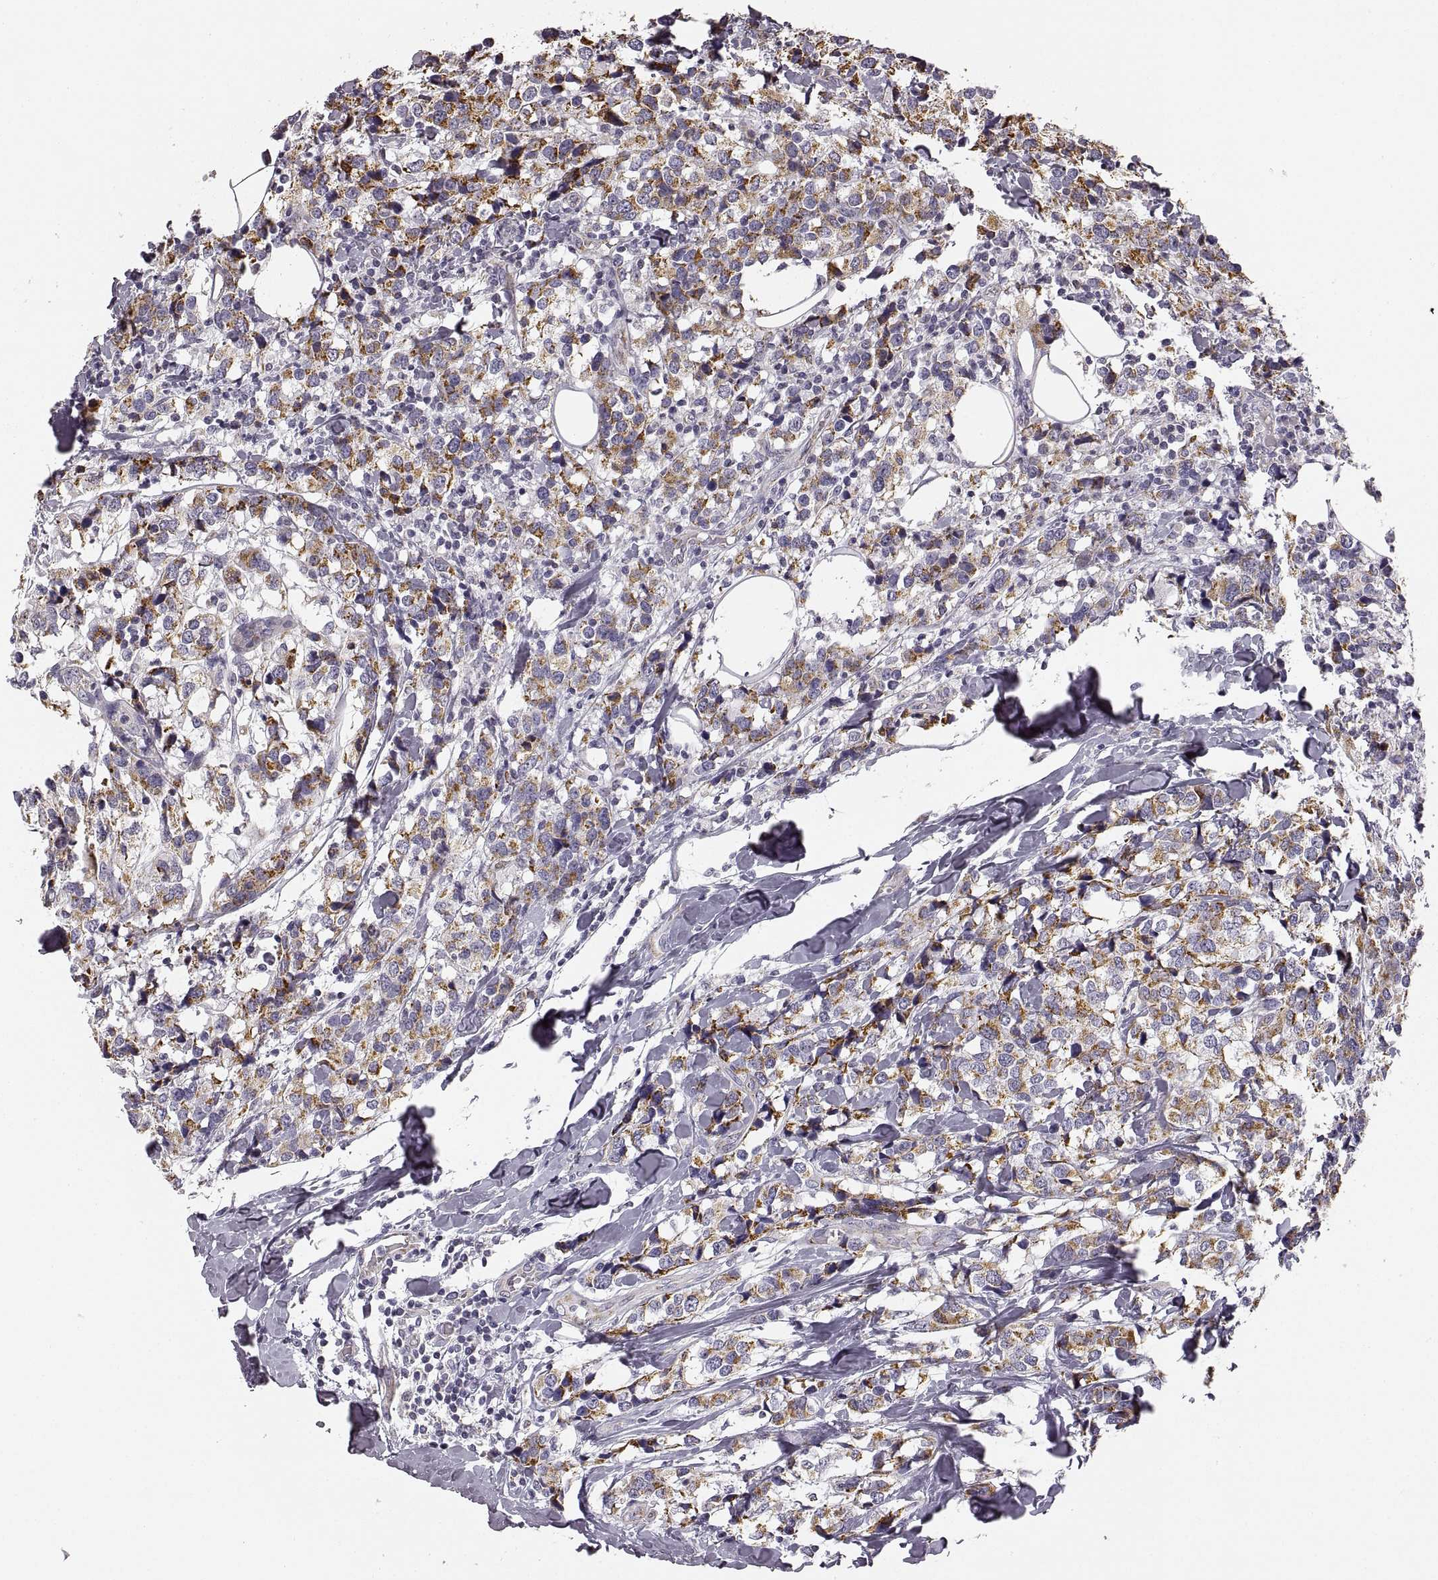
{"staining": {"intensity": "moderate", "quantity": ">75%", "location": "cytoplasmic/membranous"}, "tissue": "breast cancer", "cell_type": "Tumor cells", "image_type": "cancer", "snomed": [{"axis": "morphology", "description": "Lobular carcinoma"}, {"axis": "topography", "description": "Breast"}], "caption": "Breast cancer (lobular carcinoma) stained with DAB immunohistochemistry demonstrates medium levels of moderate cytoplasmic/membranous staining in about >75% of tumor cells.", "gene": "RDH13", "patient": {"sex": "female", "age": 59}}